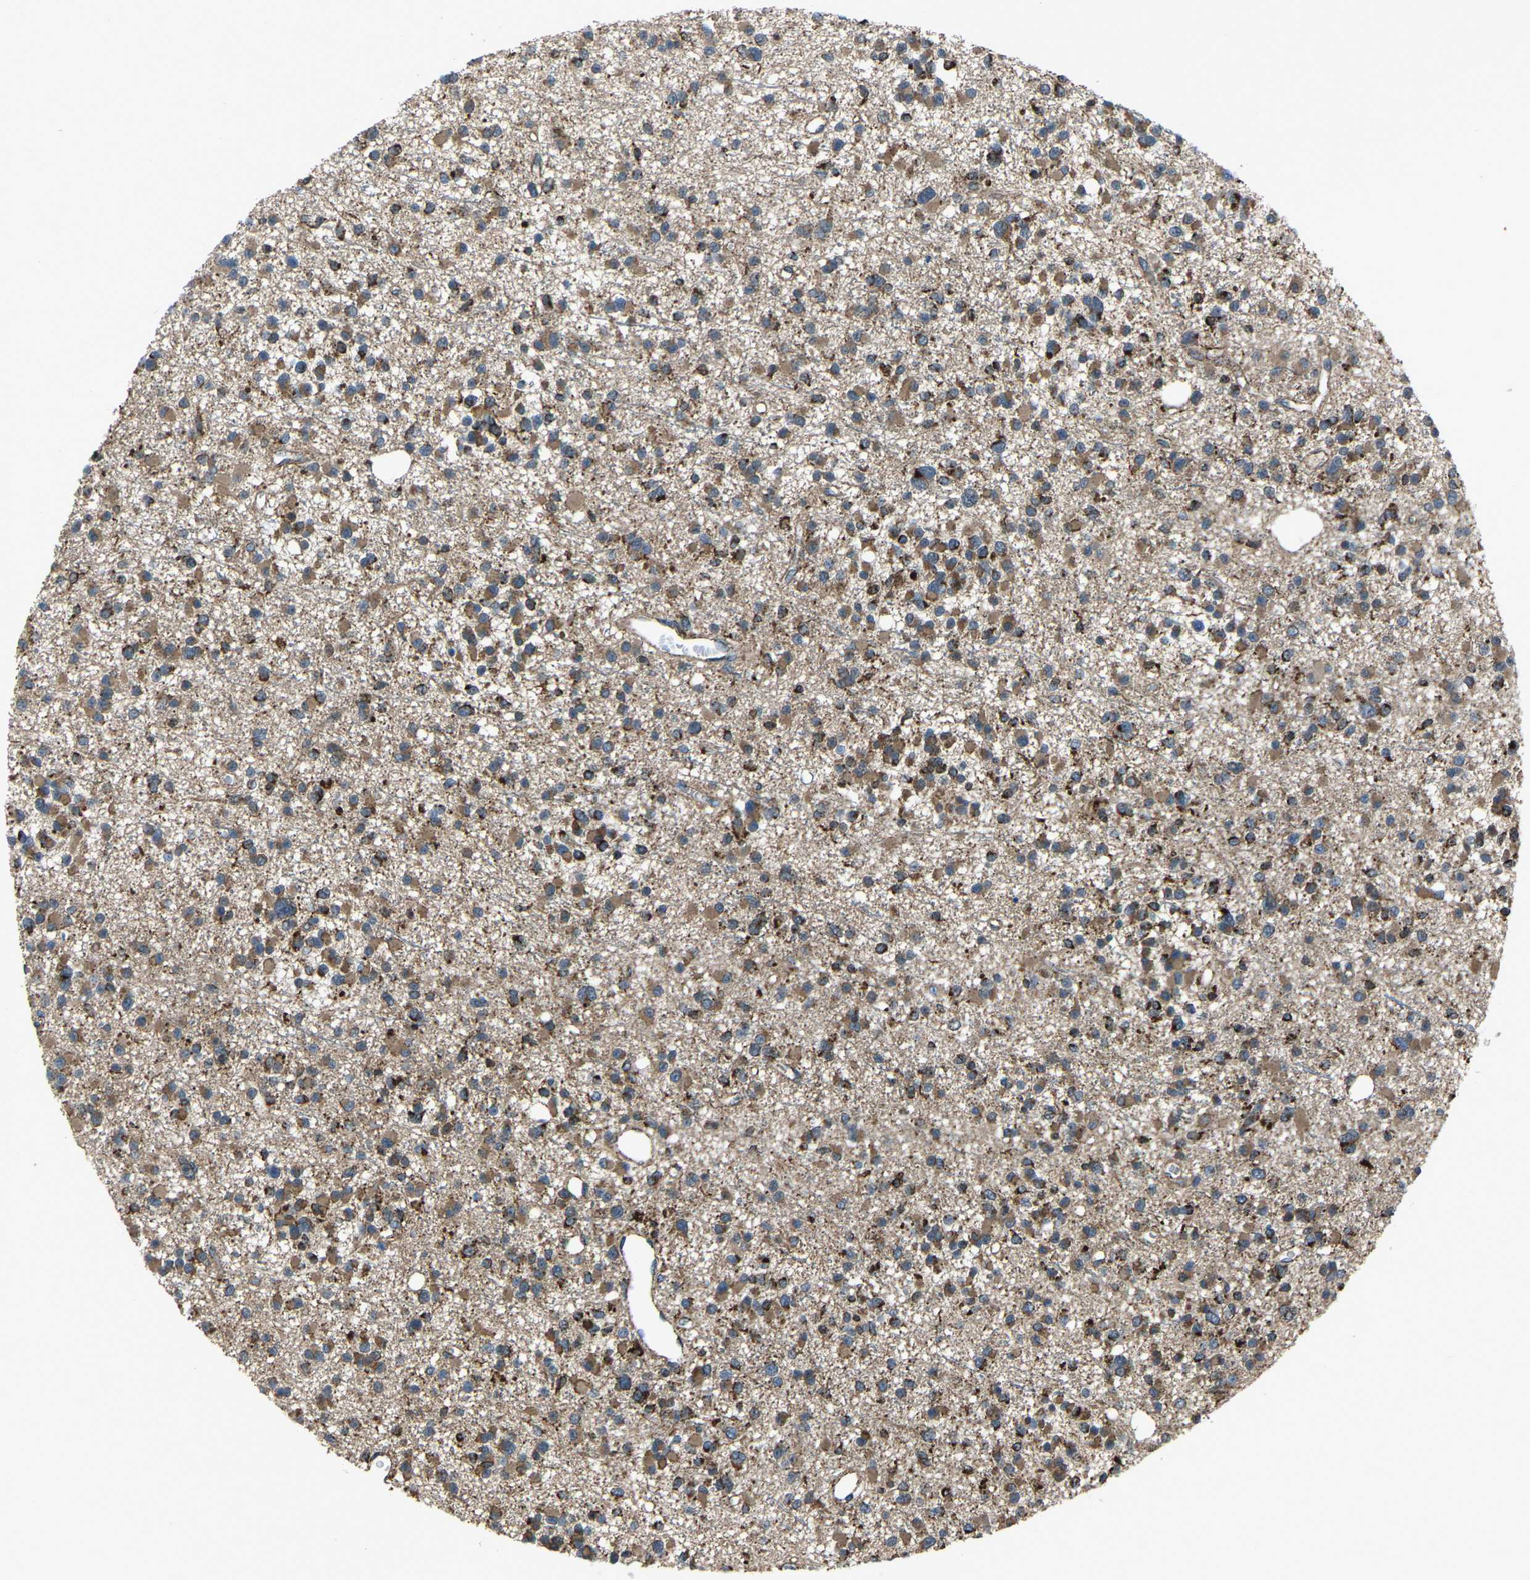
{"staining": {"intensity": "moderate", "quantity": ">75%", "location": "cytoplasmic/membranous"}, "tissue": "glioma", "cell_type": "Tumor cells", "image_type": "cancer", "snomed": [{"axis": "morphology", "description": "Glioma, malignant, Low grade"}, {"axis": "topography", "description": "Brain"}], "caption": "Moderate cytoplasmic/membranous positivity for a protein is seen in approximately >75% of tumor cells of glioma using immunohistochemistry.", "gene": "AKR1A1", "patient": {"sex": "female", "age": 22}}